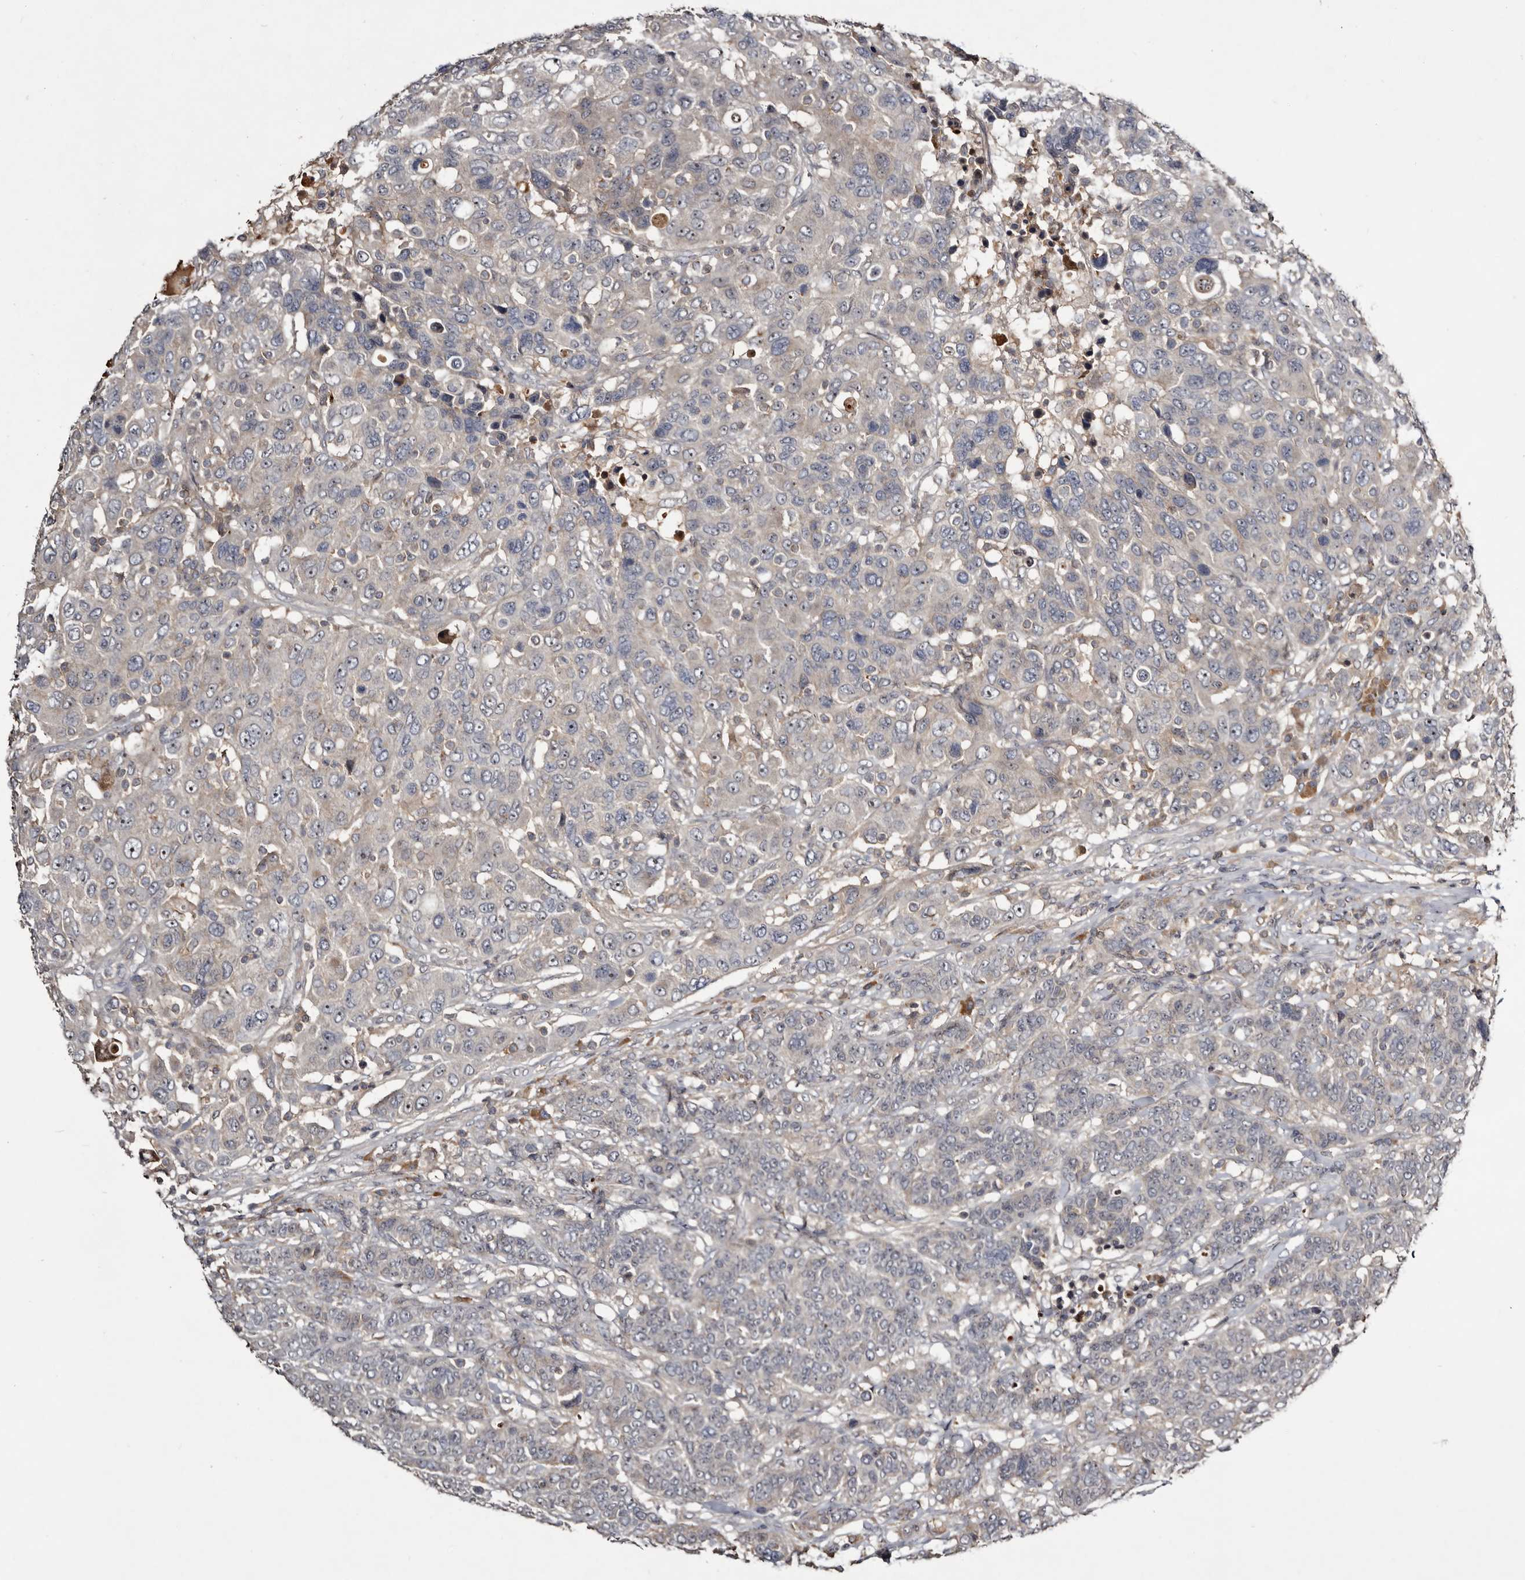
{"staining": {"intensity": "negative", "quantity": "none", "location": "none"}, "tissue": "breast cancer", "cell_type": "Tumor cells", "image_type": "cancer", "snomed": [{"axis": "morphology", "description": "Duct carcinoma"}, {"axis": "topography", "description": "Breast"}], "caption": "DAB (3,3'-diaminobenzidine) immunohistochemical staining of human breast cancer (intraductal carcinoma) exhibits no significant expression in tumor cells. Nuclei are stained in blue.", "gene": "TTC39A", "patient": {"sex": "female", "age": 37}}